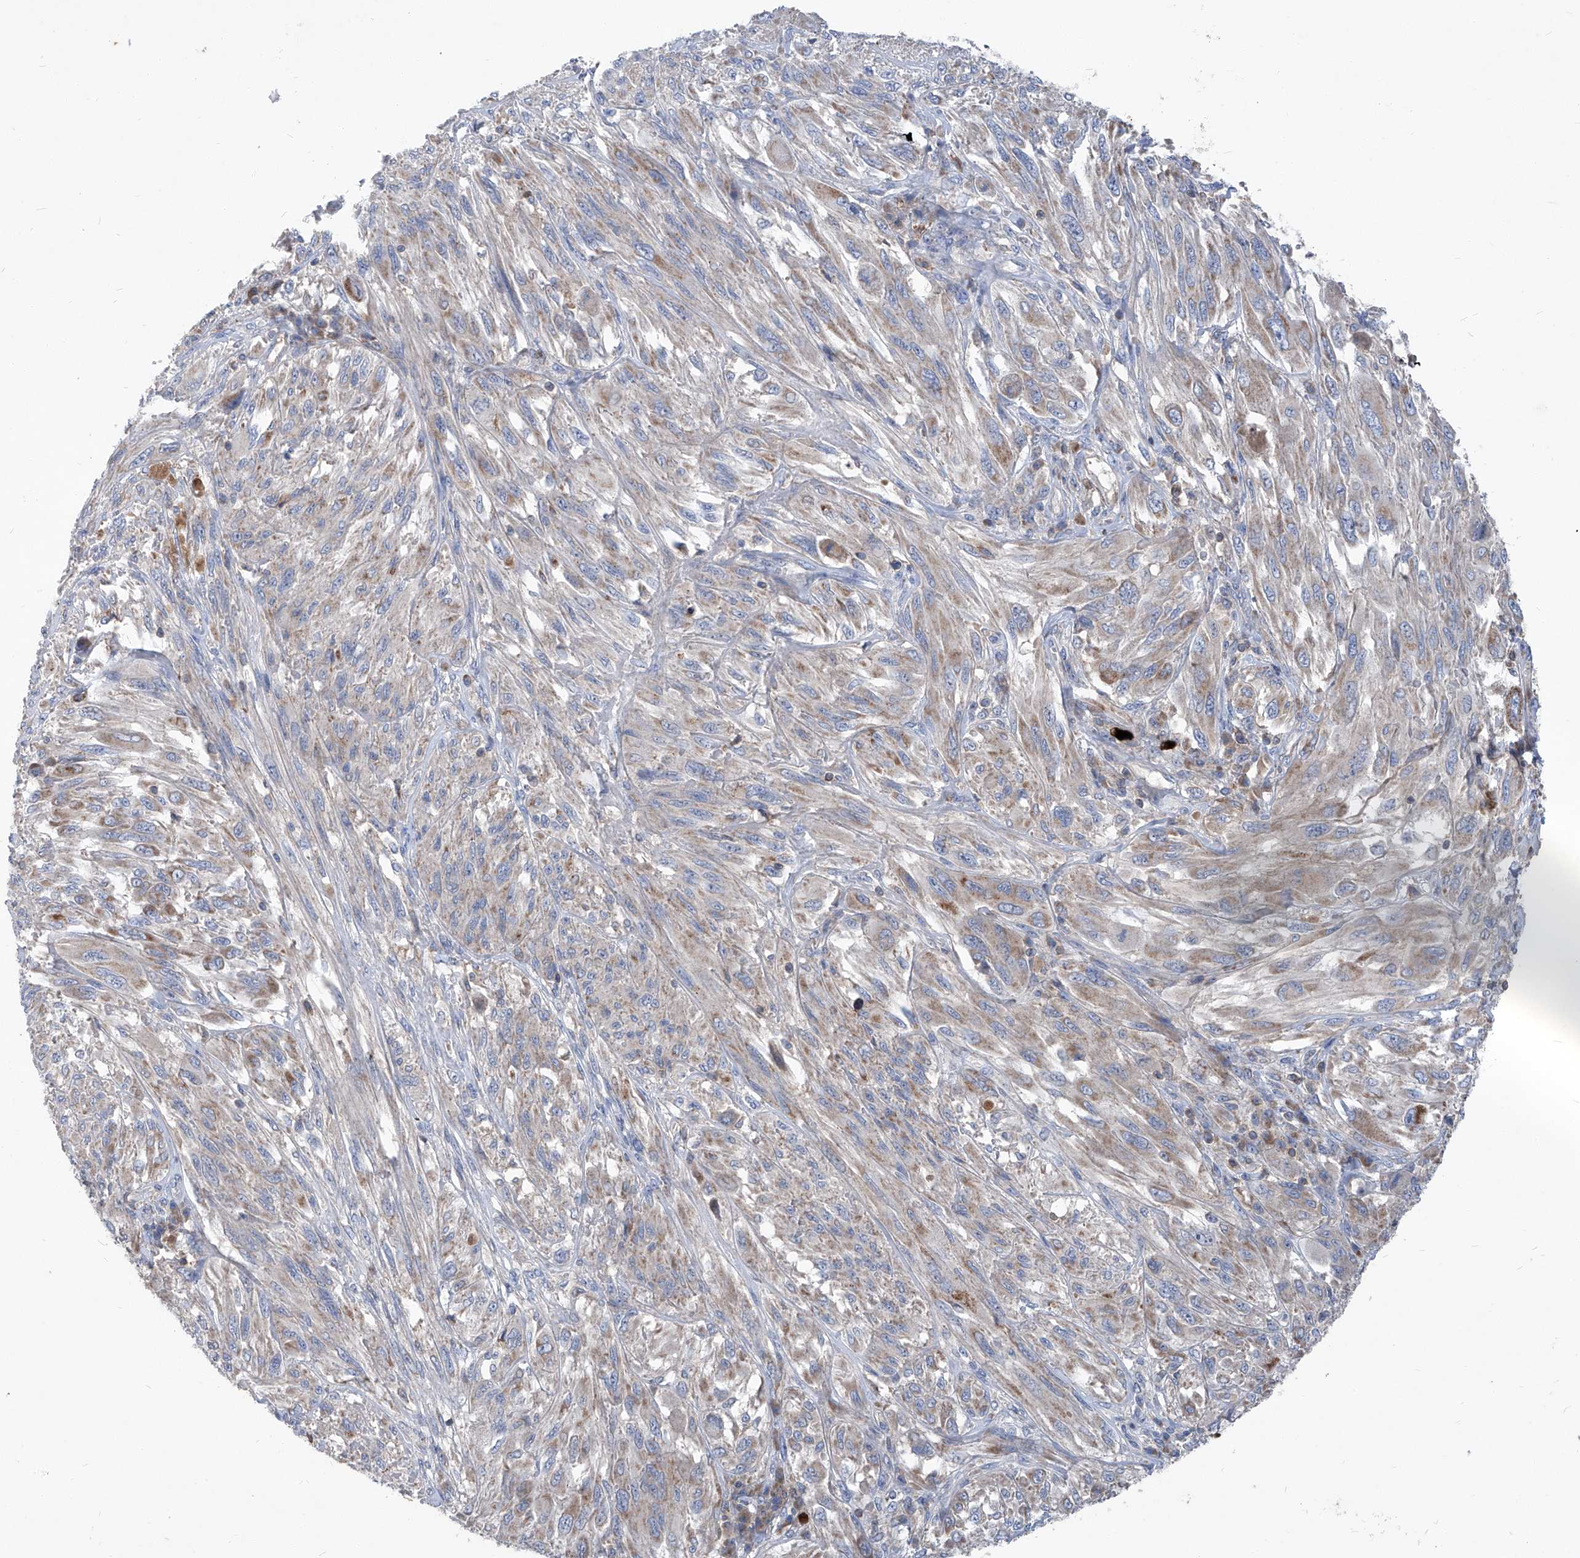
{"staining": {"intensity": "weak", "quantity": "<25%", "location": "cytoplasmic/membranous"}, "tissue": "melanoma", "cell_type": "Tumor cells", "image_type": "cancer", "snomed": [{"axis": "morphology", "description": "Malignant melanoma, NOS"}, {"axis": "topography", "description": "Skin"}], "caption": "An IHC histopathology image of malignant melanoma is shown. There is no staining in tumor cells of malignant melanoma.", "gene": "EPHA8", "patient": {"sex": "female", "age": 91}}